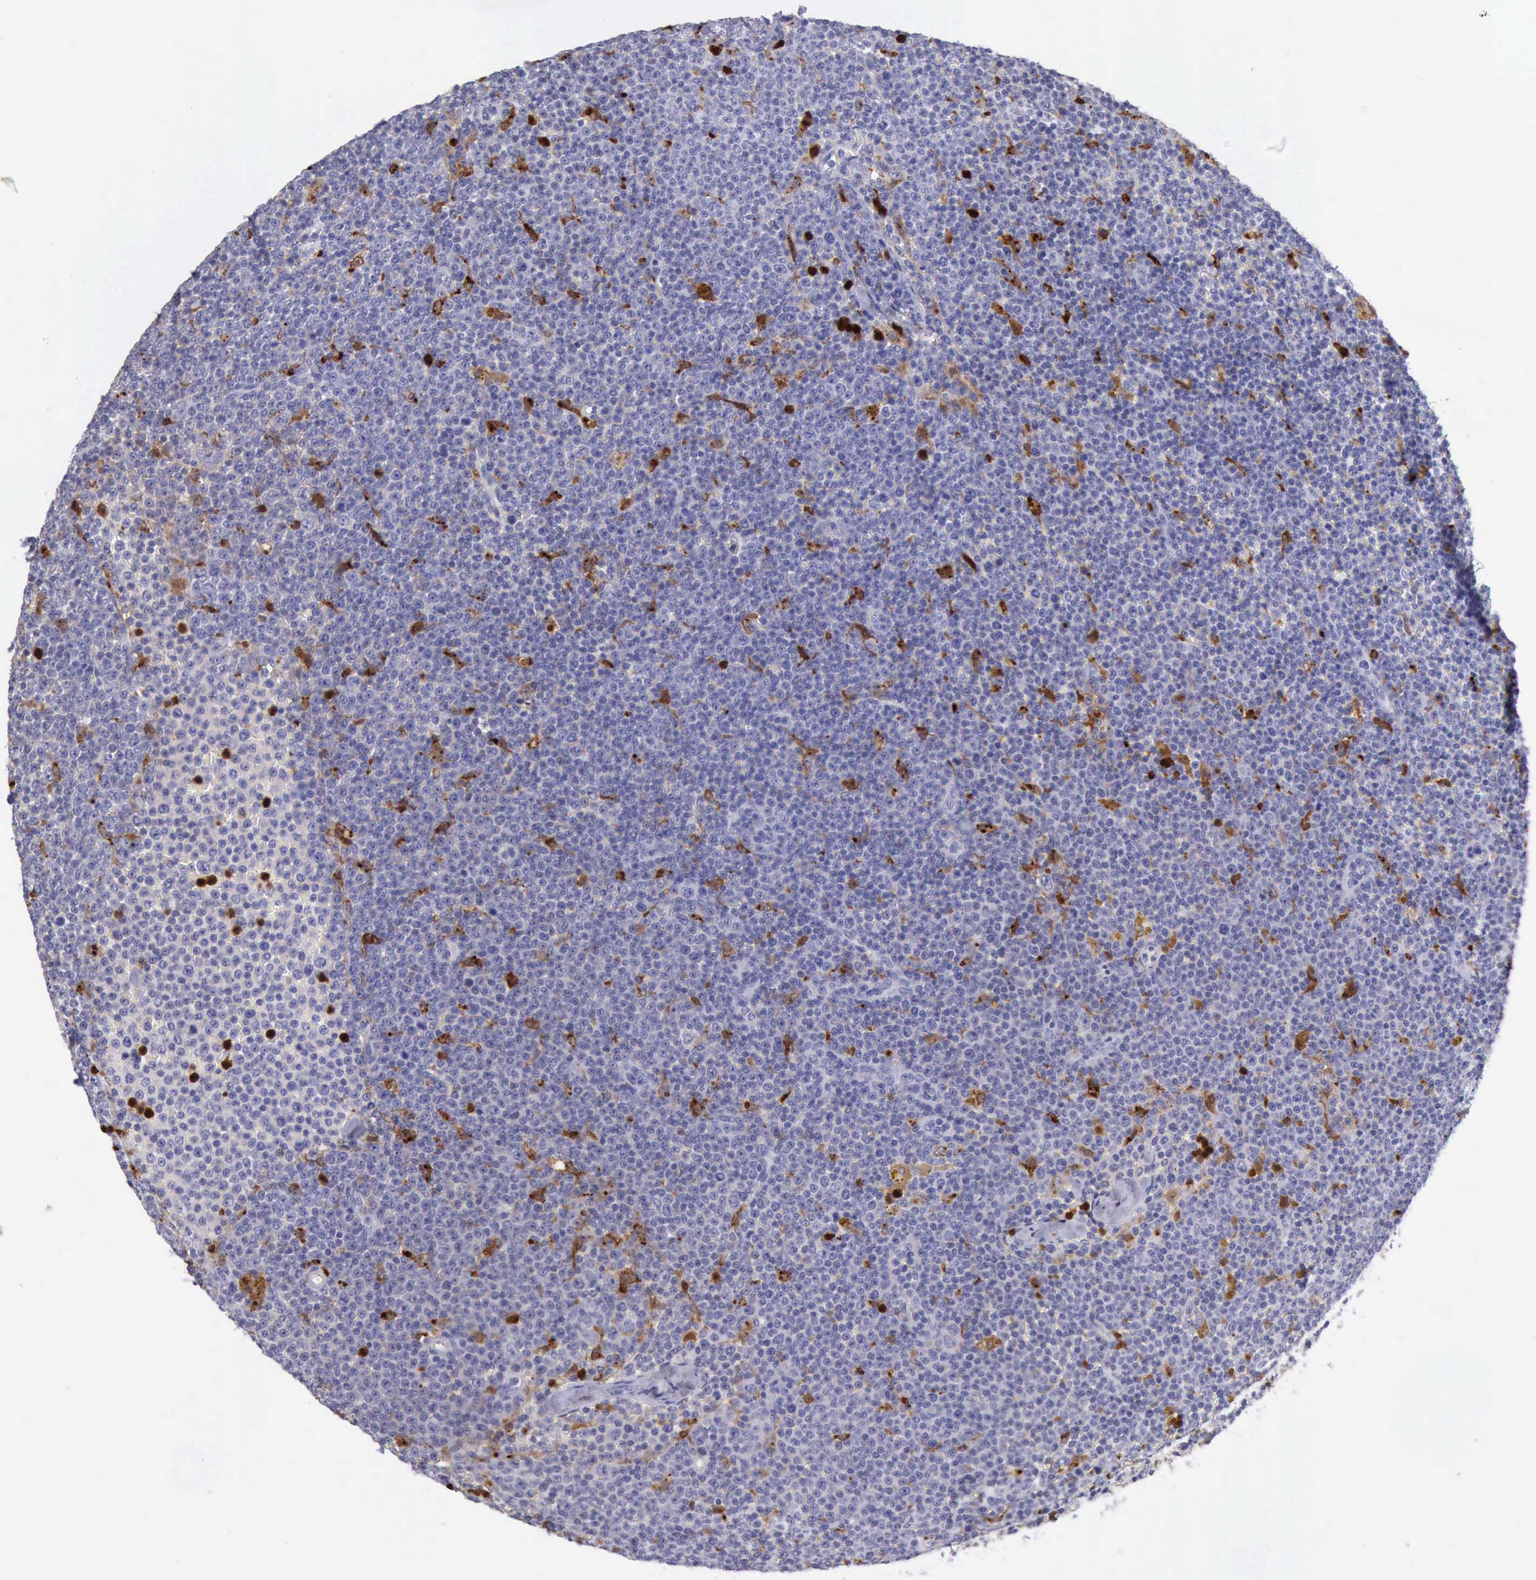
{"staining": {"intensity": "negative", "quantity": "none", "location": "none"}, "tissue": "lymphoma", "cell_type": "Tumor cells", "image_type": "cancer", "snomed": [{"axis": "morphology", "description": "Malignant lymphoma, non-Hodgkin's type, Low grade"}, {"axis": "topography", "description": "Lymph node"}], "caption": "This micrograph is of low-grade malignant lymphoma, non-Hodgkin's type stained with immunohistochemistry (IHC) to label a protein in brown with the nuclei are counter-stained blue. There is no staining in tumor cells.", "gene": "CSTA", "patient": {"sex": "male", "age": 50}}